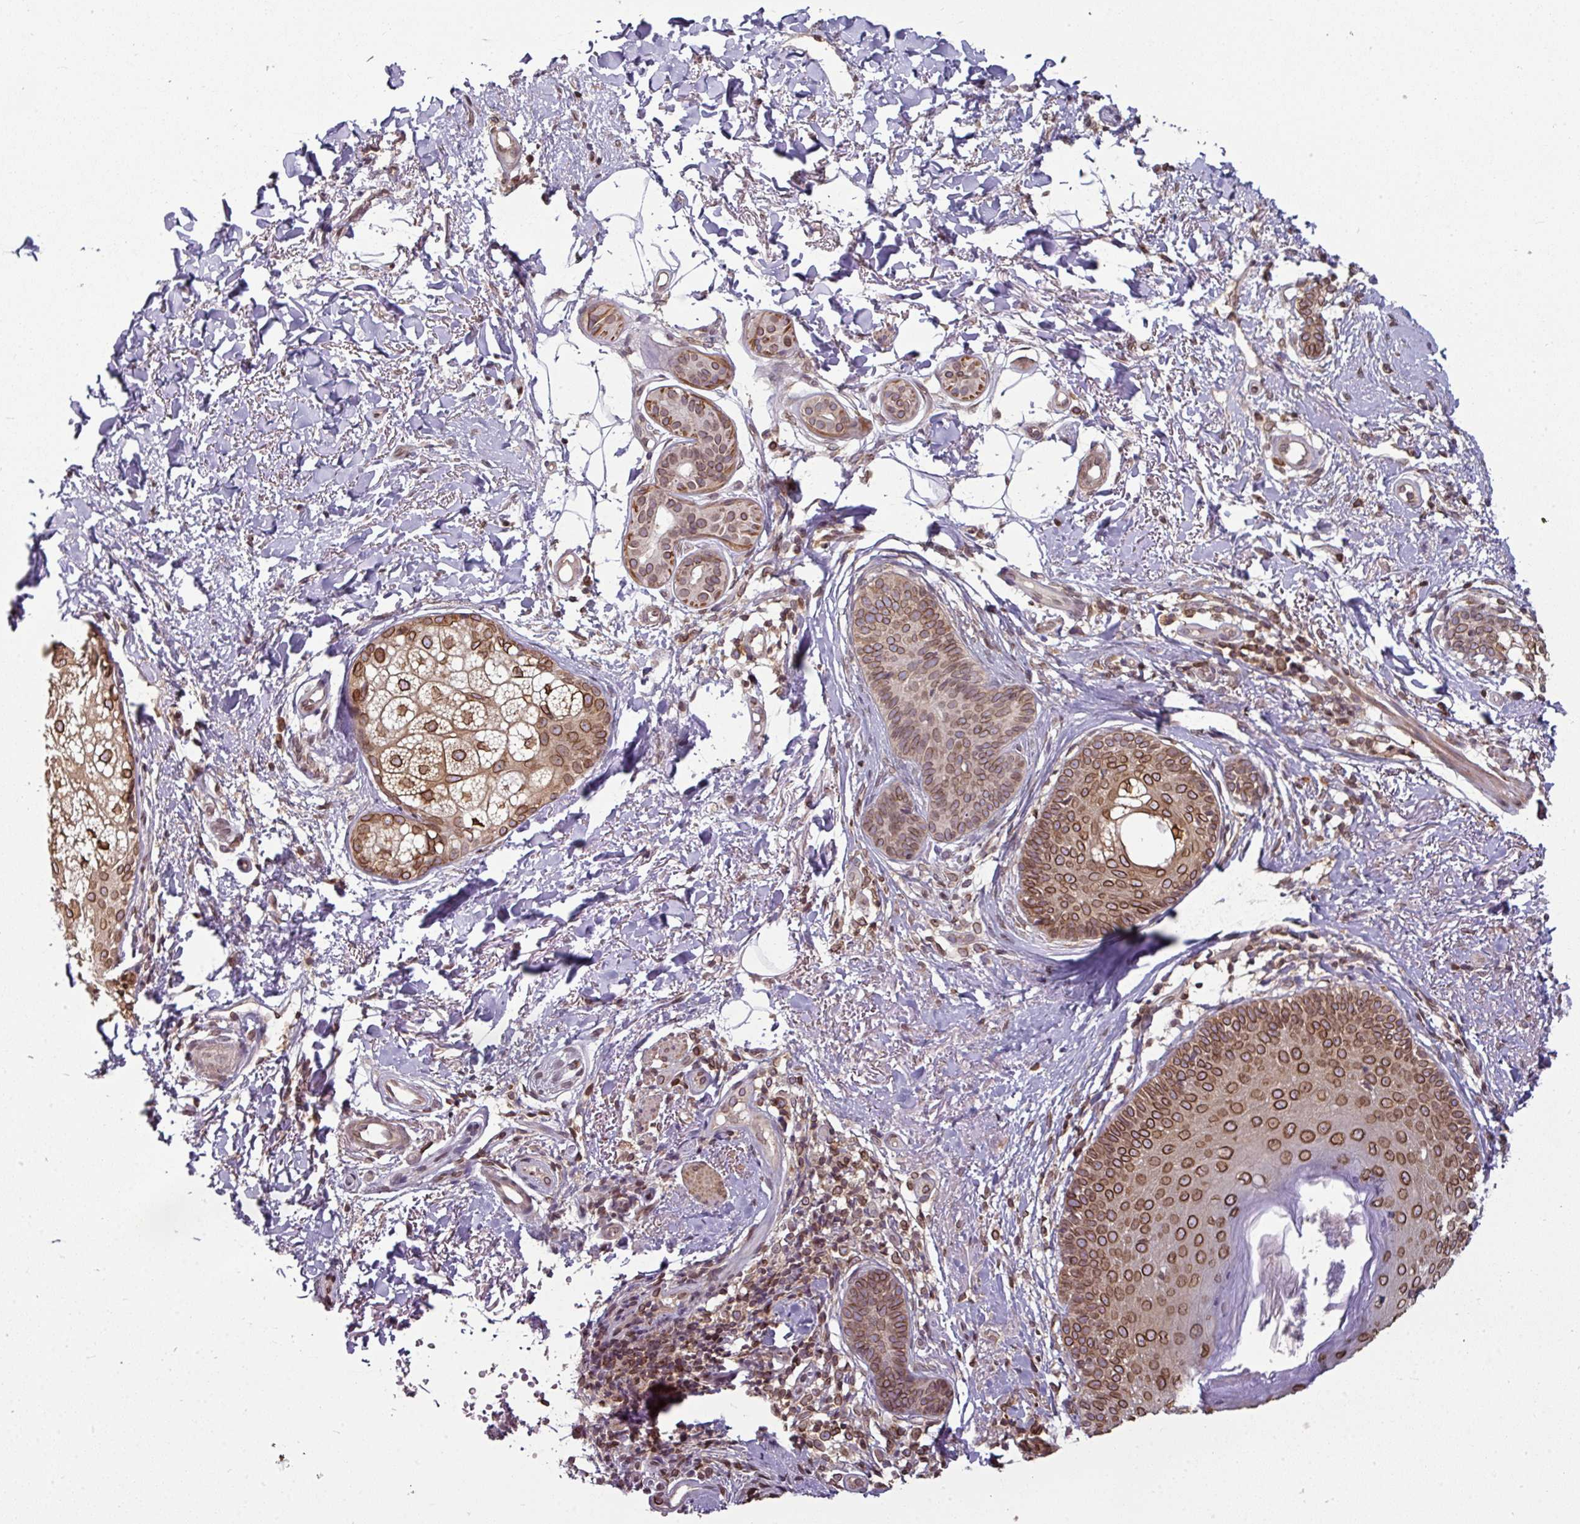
{"staining": {"intensity": "moderate", "quantity": ">75%", "location": "cytoplasmic/membranous,nuclear"}, "tissue": "skin cancer", "cell_type": "Tumor cells", "image_type": "cancer", "snomed": [{"axis": "morphology", "description": "Basal cell carcinoma"}, {"axis": "topography", "description": "Skin"}], "caption": "Brown immunohistochemical staining in human skin cancer exhibits moderate cytoplasmic/membranous and nuclear staining in approximately >75% of tumor cells.", "gene": "RANGAP1", "patient": {"sex": "female", "age": 60}}